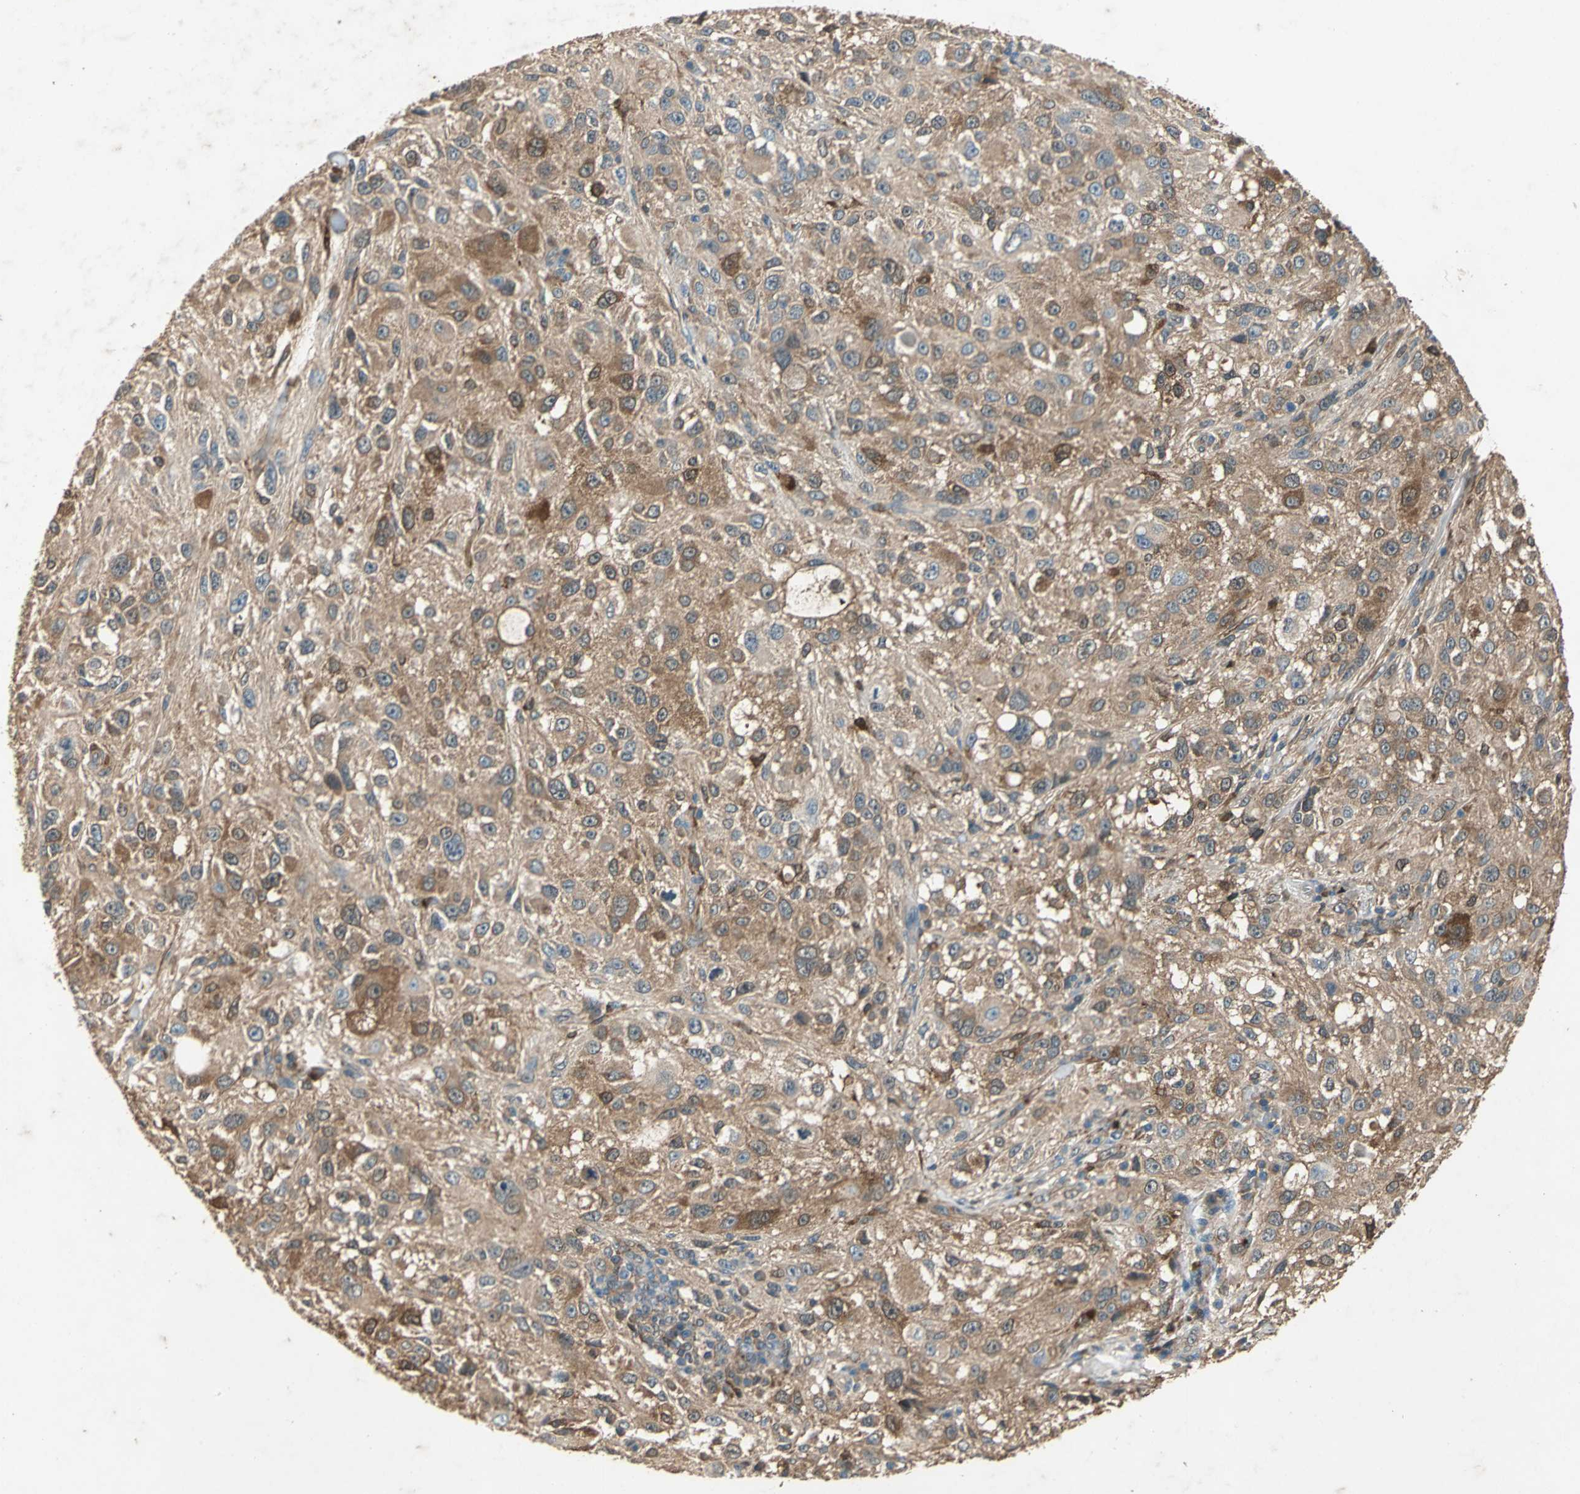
{"staining": {"intensity": "moderate", "quantity": ">75%", "location": "cytoplasmic/membranous"}, "tissue": "melanoma", "cell_type": "Tumor cells", "image_type": "cancer", "snomed": [{"axis": "morphology", "description": "Necrosis, NOS"}, {"axis": "morphology", "description": "Malignant melanoma, NOS"}, {"axis": "topography", "description": "Skin"}], "caption": "The image reveals immunohistochemical staining of malignant melanoma. There is moderate cytoplasmic/membranous positivity is identified in about >75% of tumor cells. (brown staining indicates protein expression, while blue staining denotes nuclei).", "gene": "RRM2B", "patient": {"sex": "female", "age": 87}}